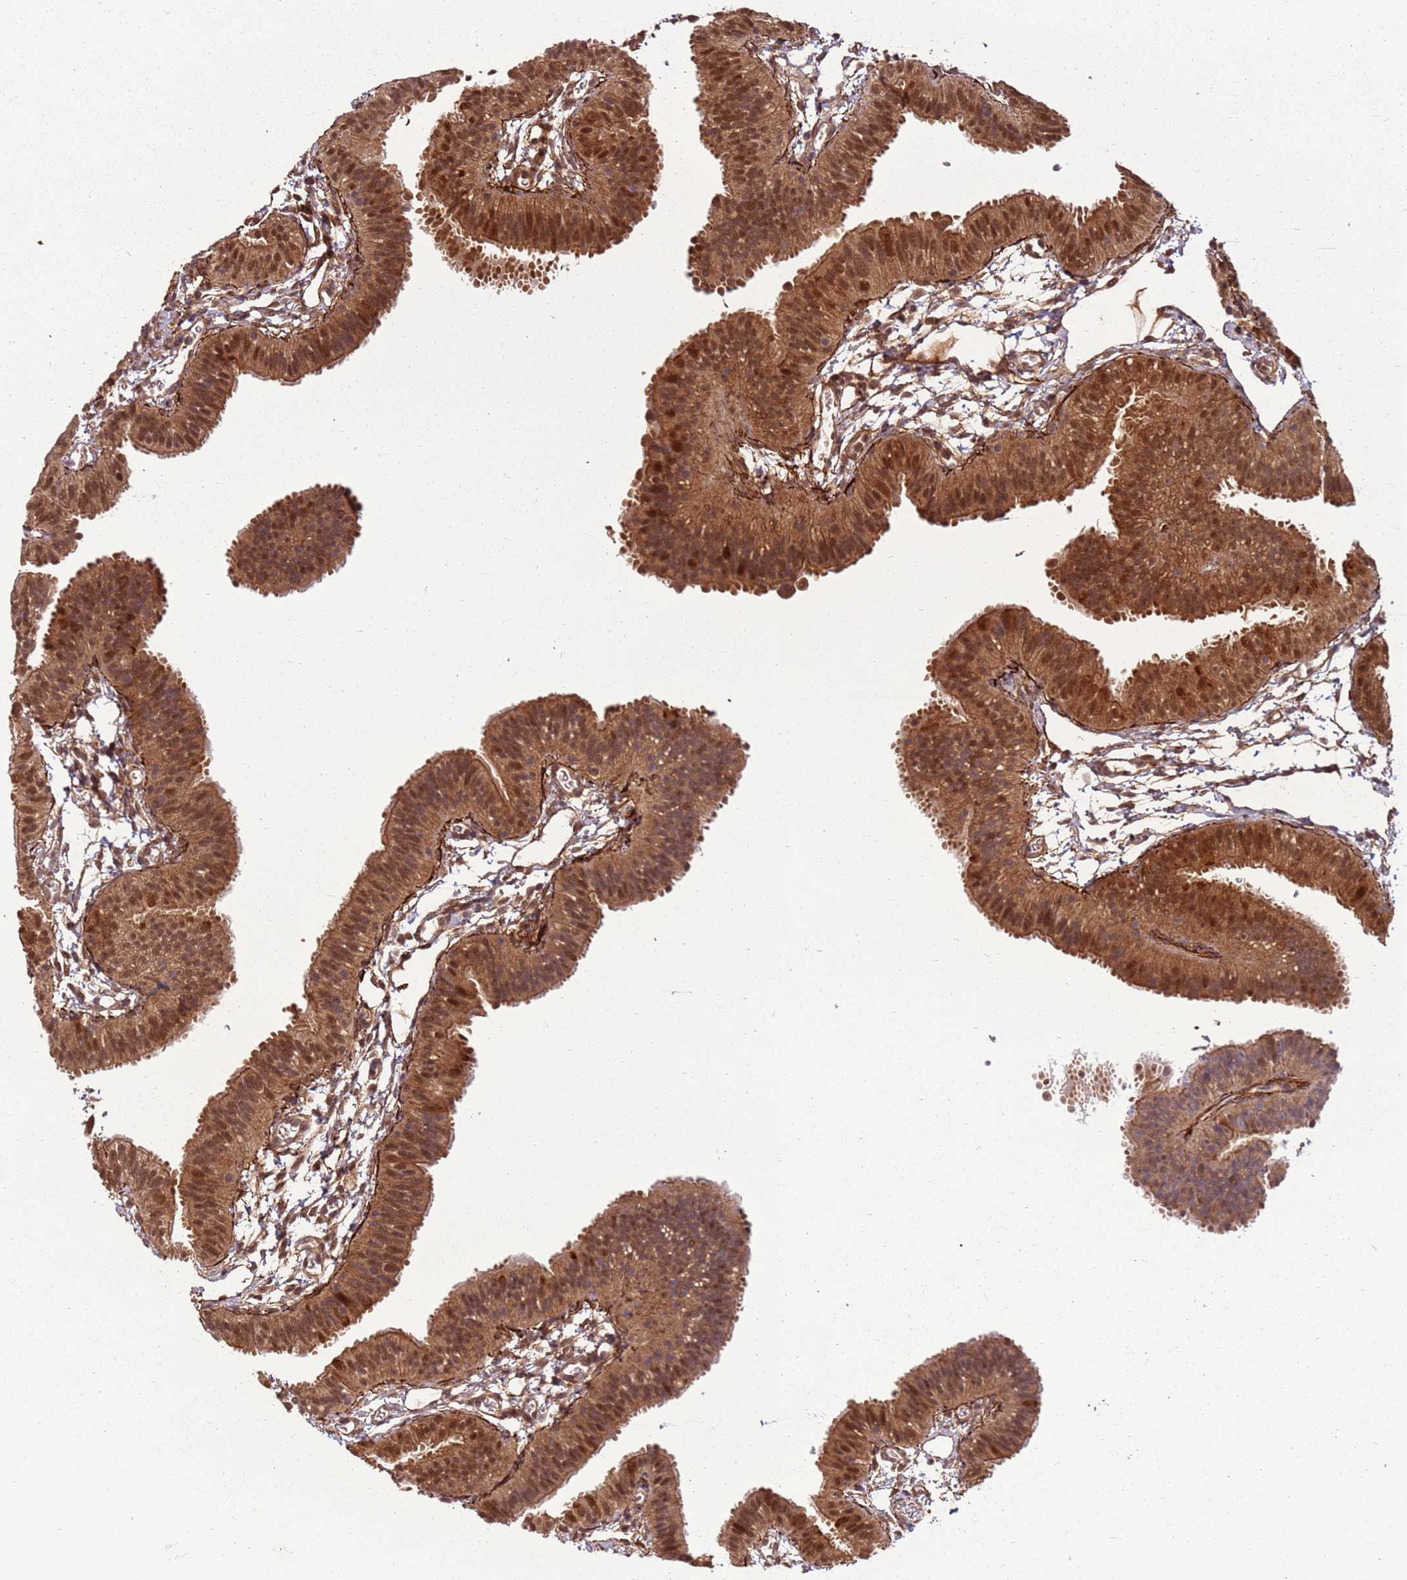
{"staining": {"intensity": "strong", "quantity": ">75%", "location": "cytoplasmic/membranous,nuclear"}, "tissue": "fallopian tube", "cell_type": "Glandular cells", "image_type": "normal", "snomed": [{"axis": "morphology", "description": "Normal tissue, NOS"}, {"axis": "topography", "description": "Fallopian tube"}], "caption": "Fallopian tube stained with DAB (3,3'-diaminobenzidine) IHC reveals high levels of strong cytoplasmic/membranous,nuclear positivity in approximately >75% of glandular cells. (Brightfield microscopy of DAB IHC at high magnification).", "gene": "PGLS", "patient": {"sex": "female", "age": 35}}